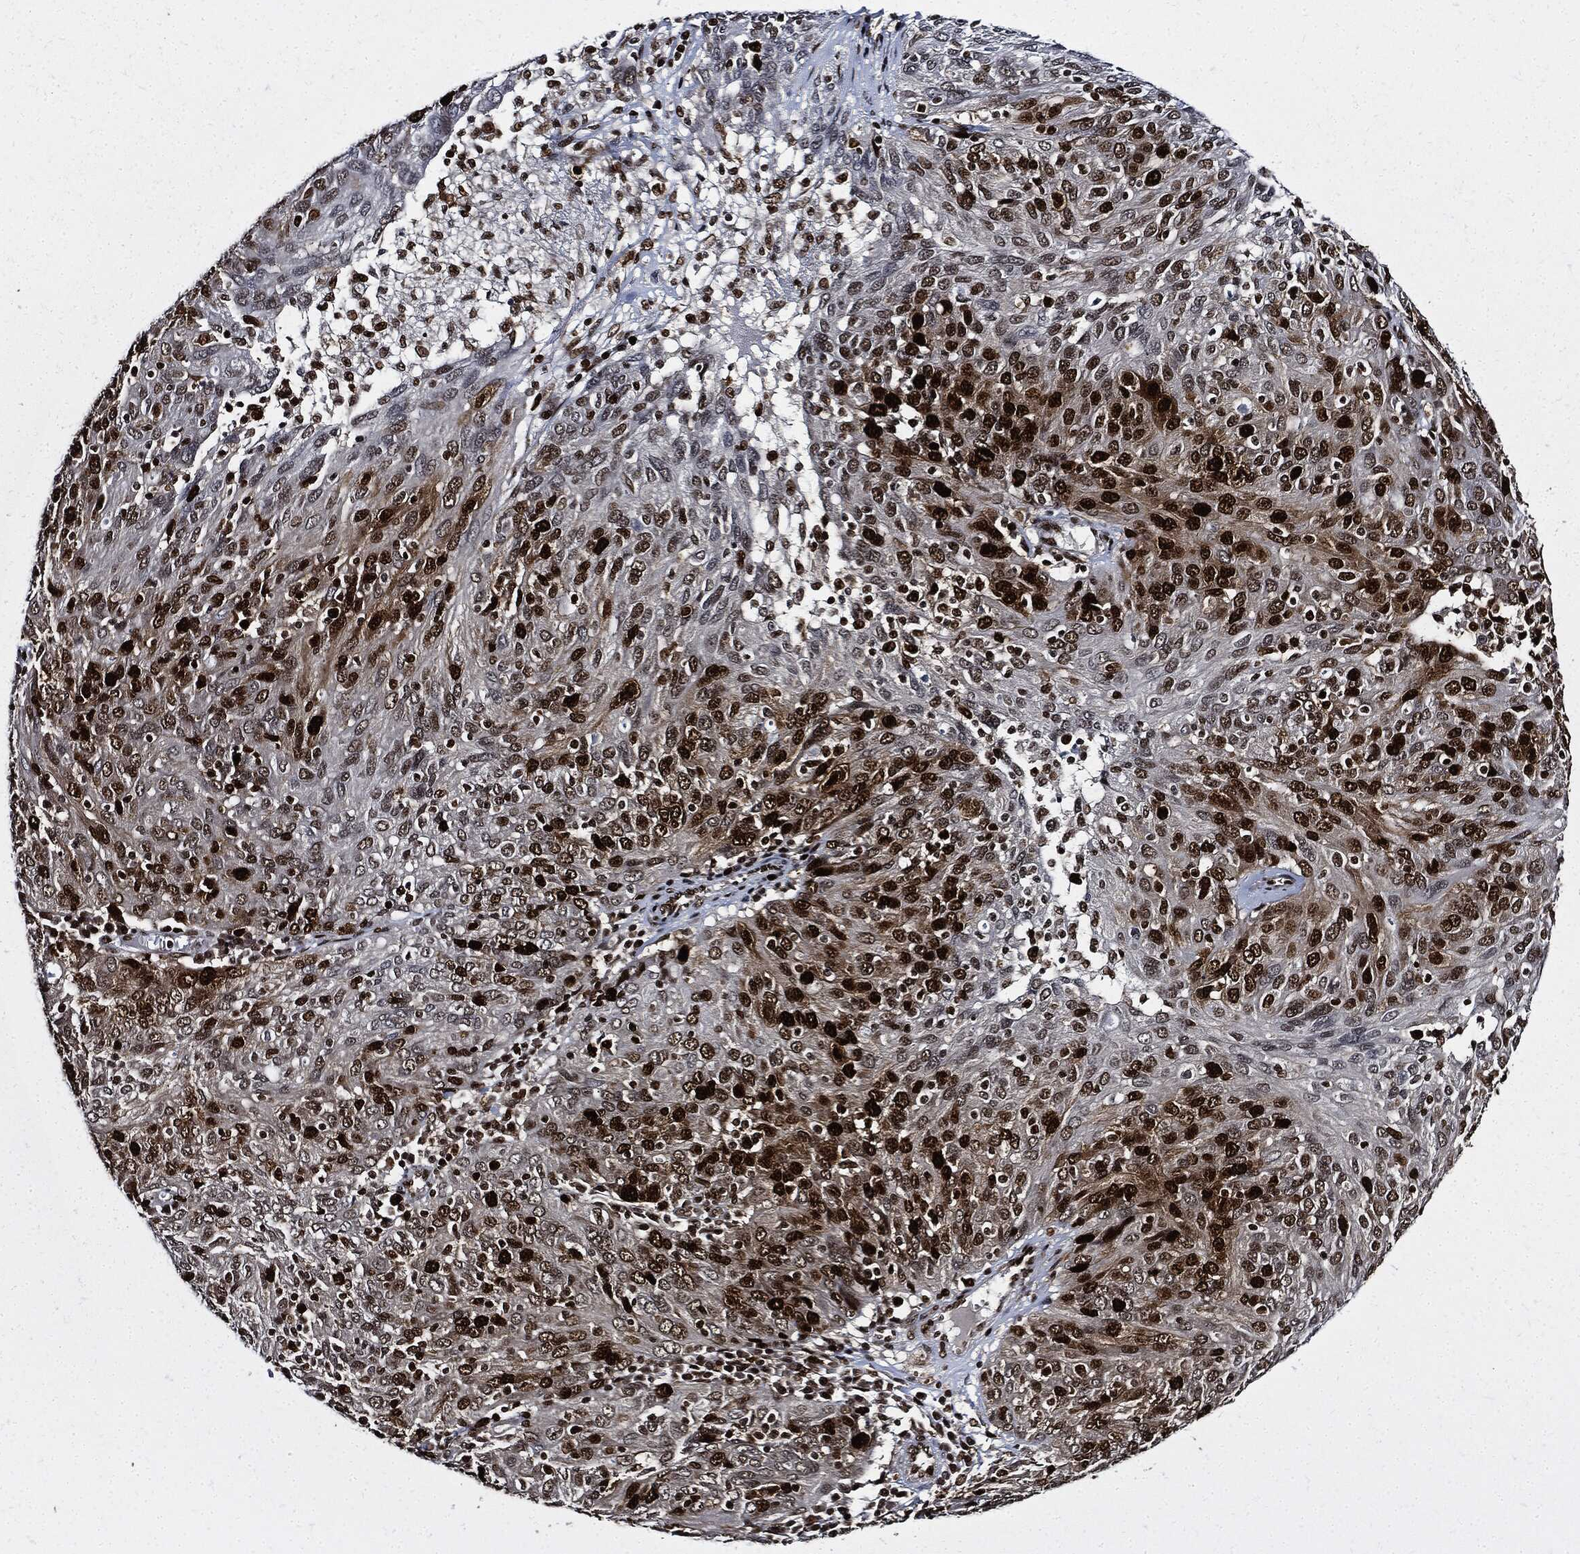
{"staining": {"intensity": "strong", "quantity": "25%-75%", "location": "nuclear"}, "tissue": "ovarian cancer", "cell_type": "Tumor cells", "image_type": "cancer", "snomed": [{"axis": "morphology", "description": "Carcinoma, endometroid"}, {"axis": "topography", "description": "Ovary"}], "caption": "Tumor cells display high levels of strong nuclear expression in approximately 25%-75% of cells in human ovarian endometroid carcinoma.", "gene": "PCNA", "patient": {"sex": "female", "age": 50}}